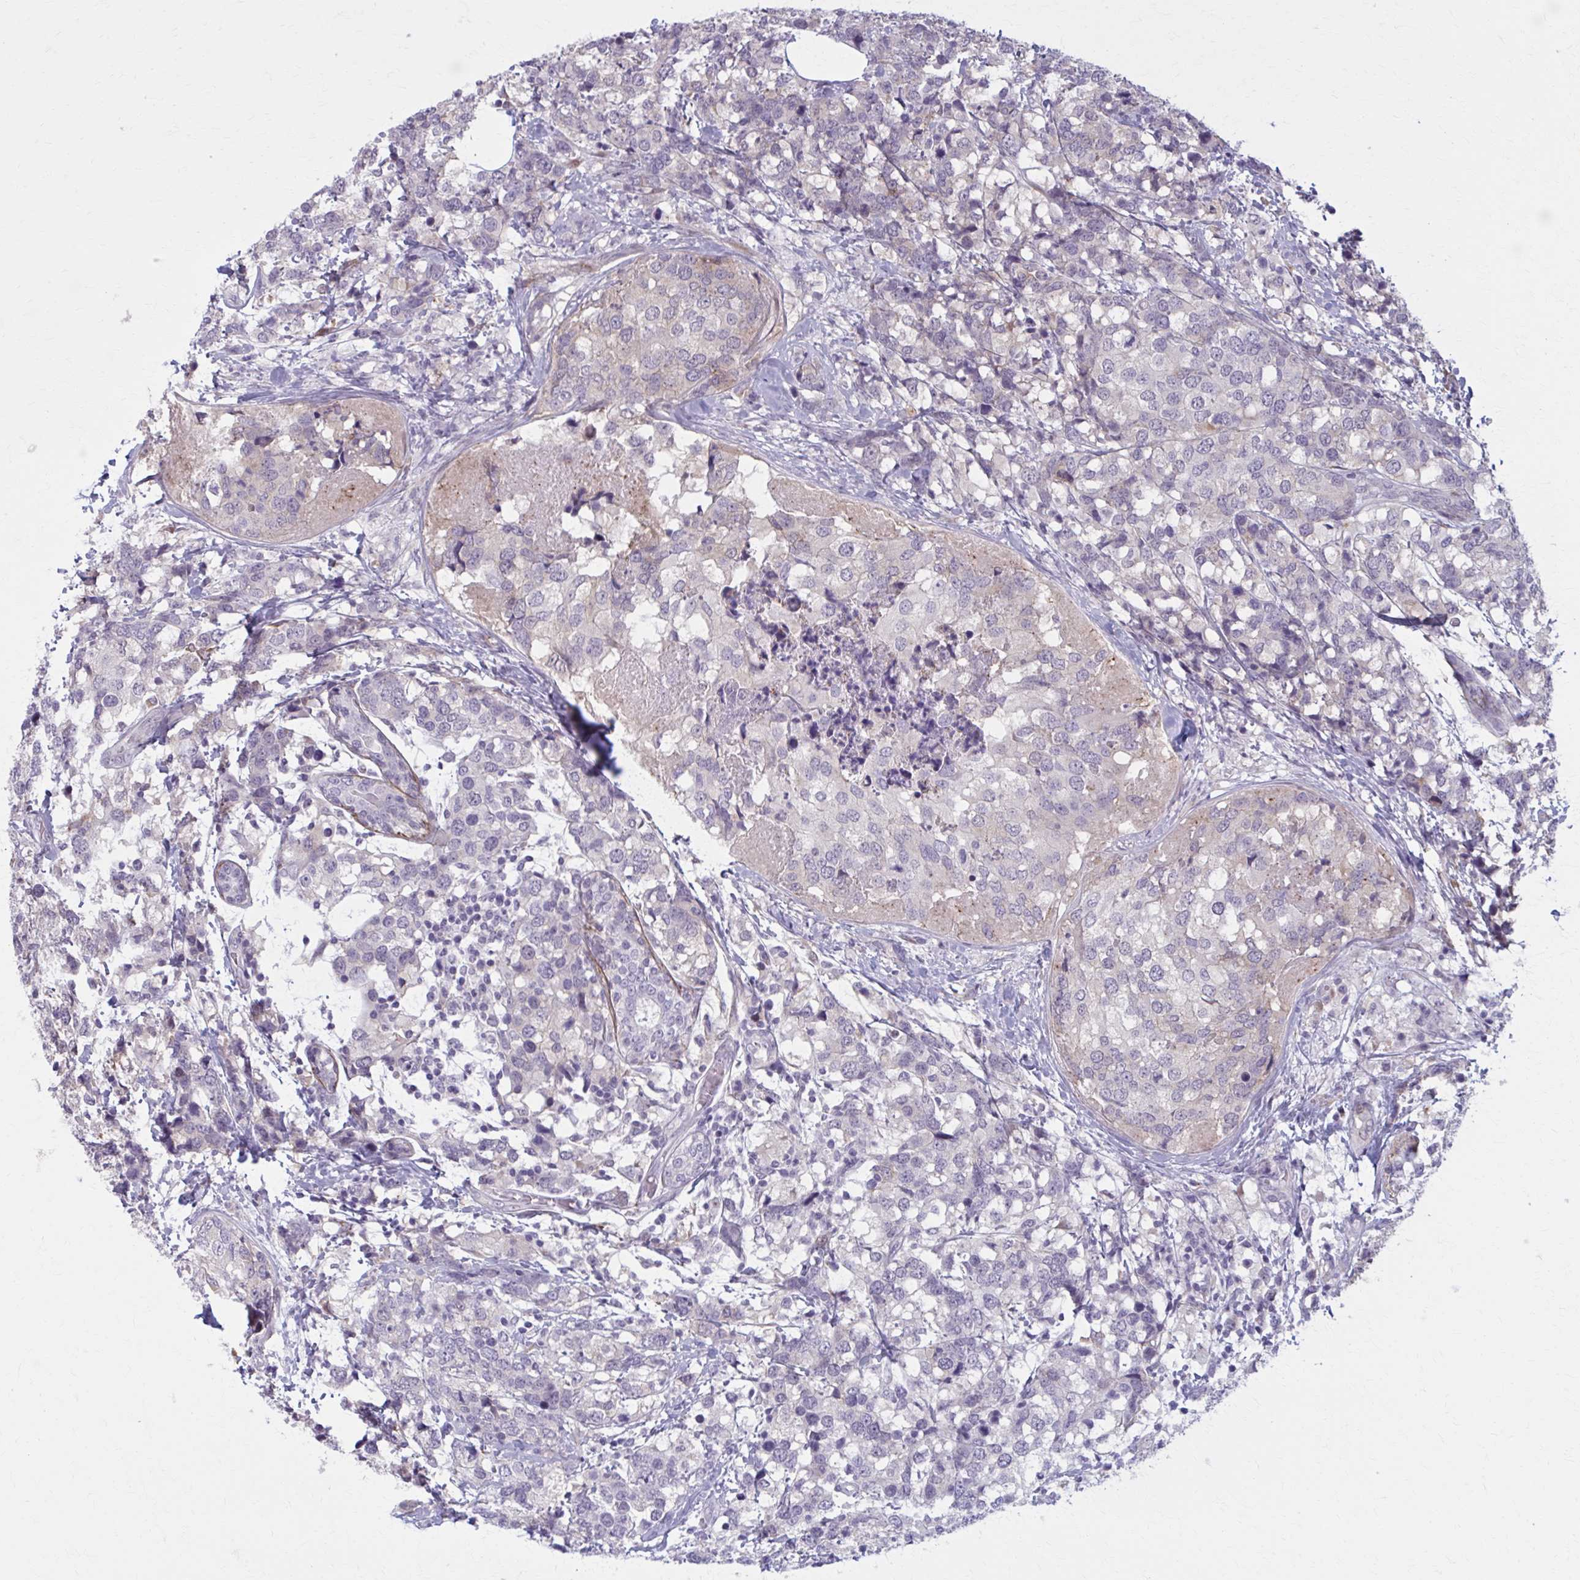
{"staining": {"intensity": "negative", "quantity": "none", "location": "none"}, "tissue": "breast cancer", "cell_type": "Tumor cells", "image_type": "cancer", "snomed": [{"axis": "morphology", "description": "Lobular carcinoma"}, {"axis": "topography", "description": "Breast"}], "caption": "Tumor cells show no significant protein staining in breast cancer. The staining is performed using DAB brown chromogen with nuclei counter-stained in using hematoxylin.", "gene": "NUMBL", "patient": {"sex": "female", "age": 59}}